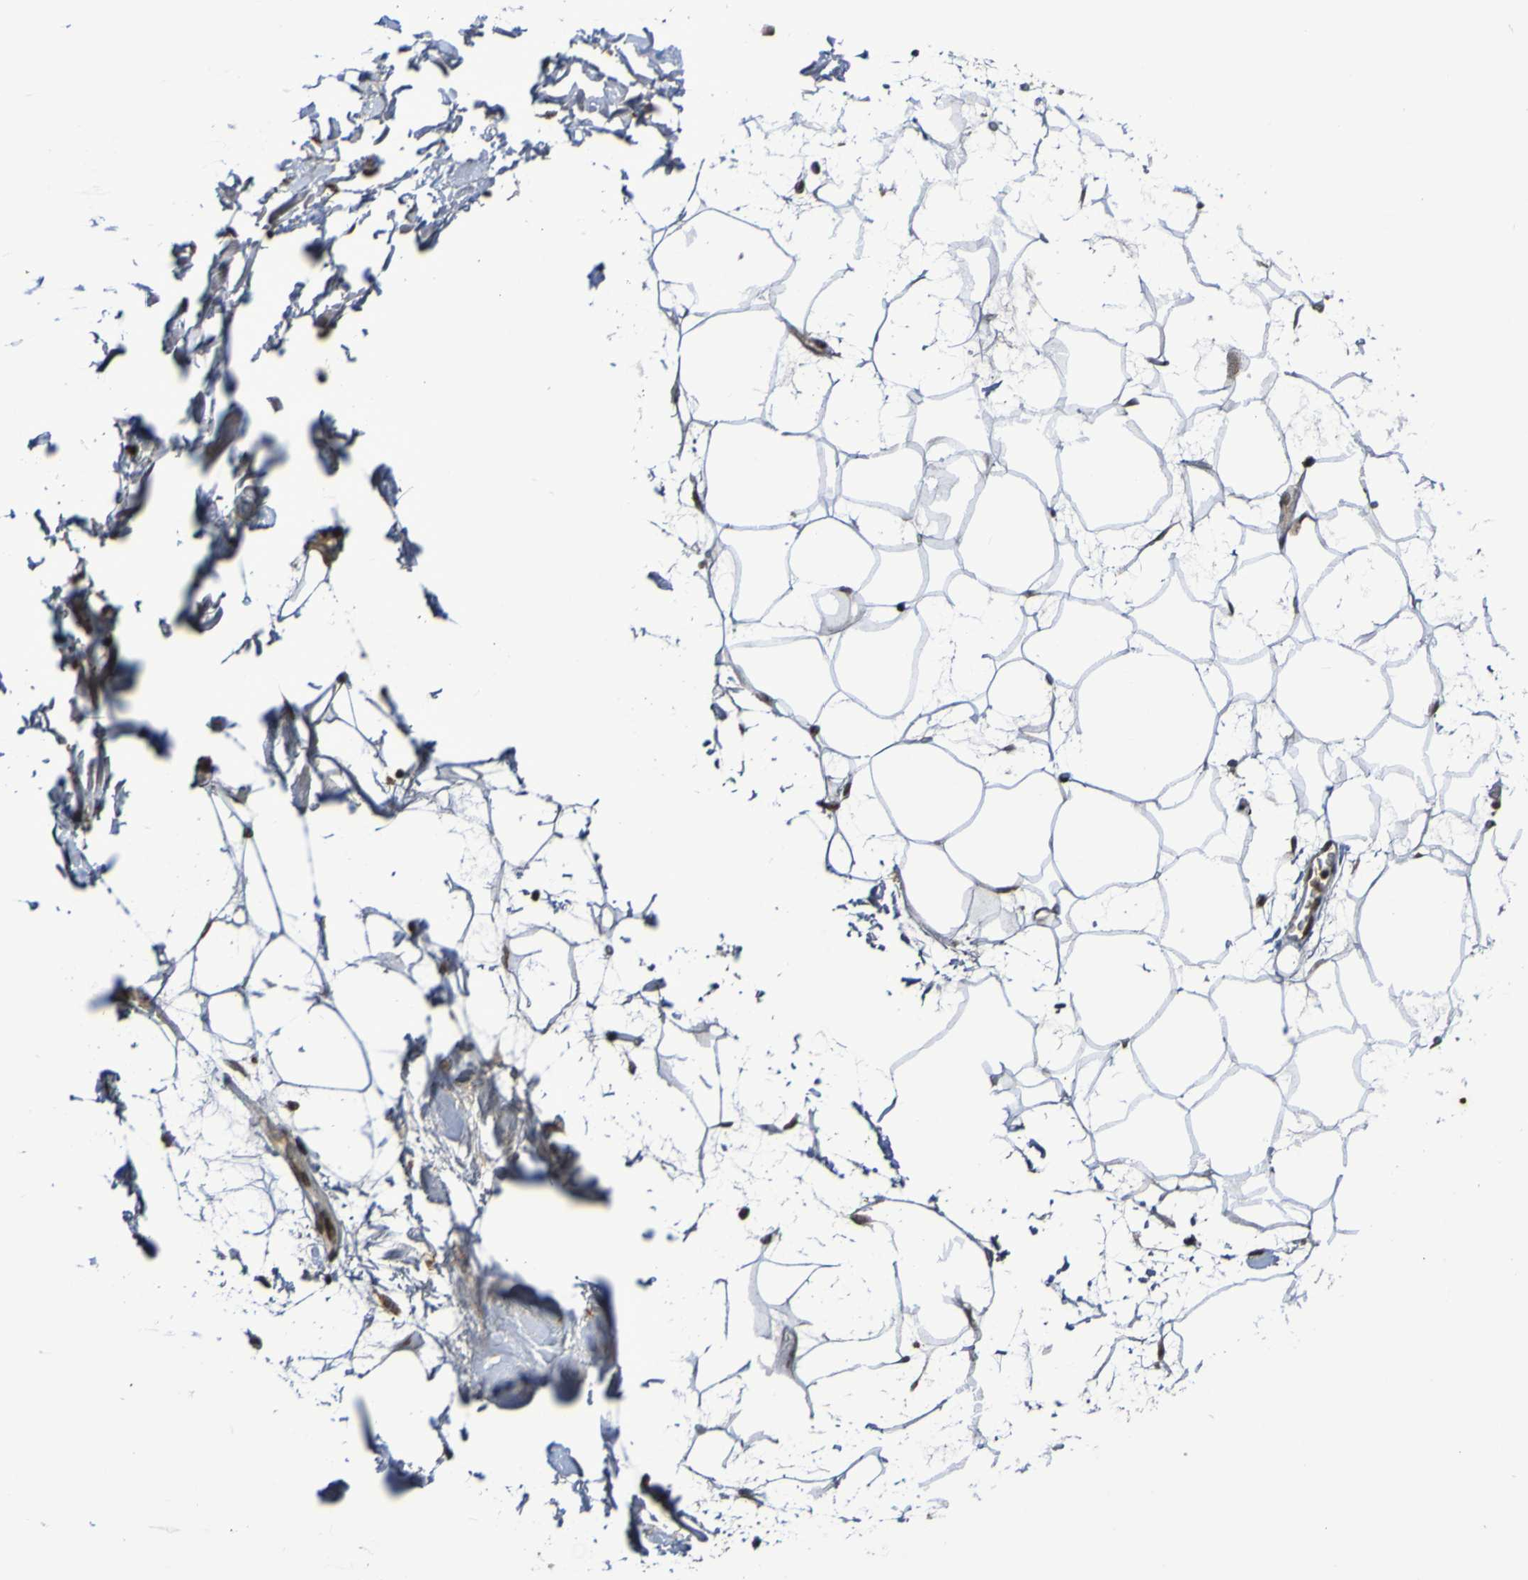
{"staining": {"intensity": "weak", "quantity": "25%-75%", "location": "cytoplasmic/membranous"}, "tissue": "adipose tissue", "cell_type": "Adipocytes", "image_type": "normal", "snomed": [{"axis": "morphology", "description": "Normal tissue, NOS"}, {"axis": "topography", "description": "Soft tissue"}], "caption": "Adipose tissue stained with DAB (3,3'-diaminobenzidine) immunohistochemistry (IHC) displays low levels of weak cytoplasmic/membranous staining in about 25%-75% of adipocytes.", "gene": "ITLN1", "patient": {"sex": "male", "age": 72}}